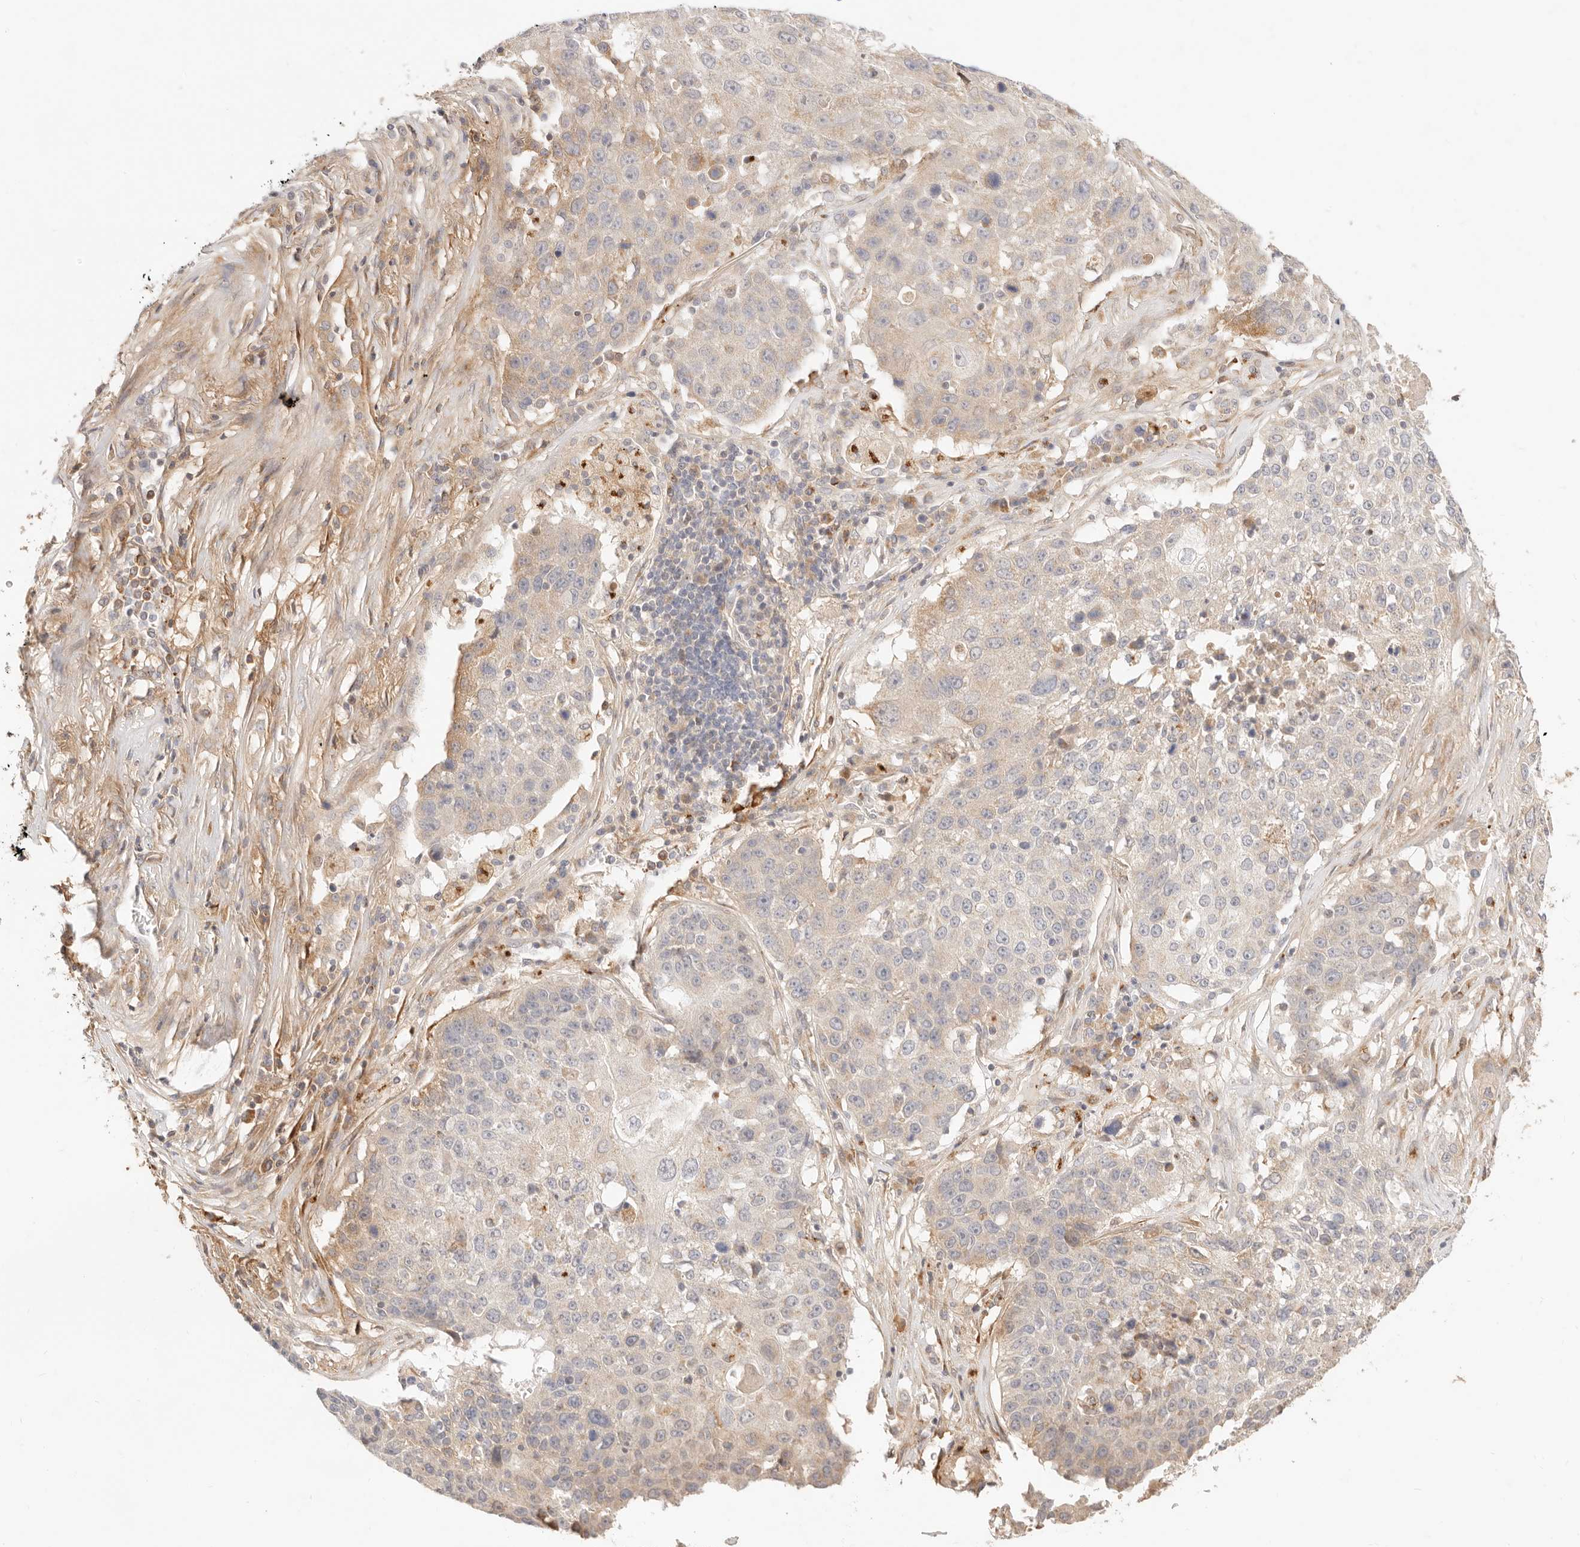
{"staining": {"intensity": "weak", "quantity": "<25%", "location": "cytoplasmic/membranous"}, "tissue": "lung cancer", "cell_type": "Tumor cells", "image_type": "cancer", "snomed": [{"axis": "morphology", "description": "Squamous cell carcinoma, NOS"}, {"axis": "topography", "description": "Lung"}], "caption": "Tumor cells are negative for brown protein staining in lung cancer (squamous cell carcinoma).", "gene": "UBXN10", "patient": {"sex": "male", "age": 61}}